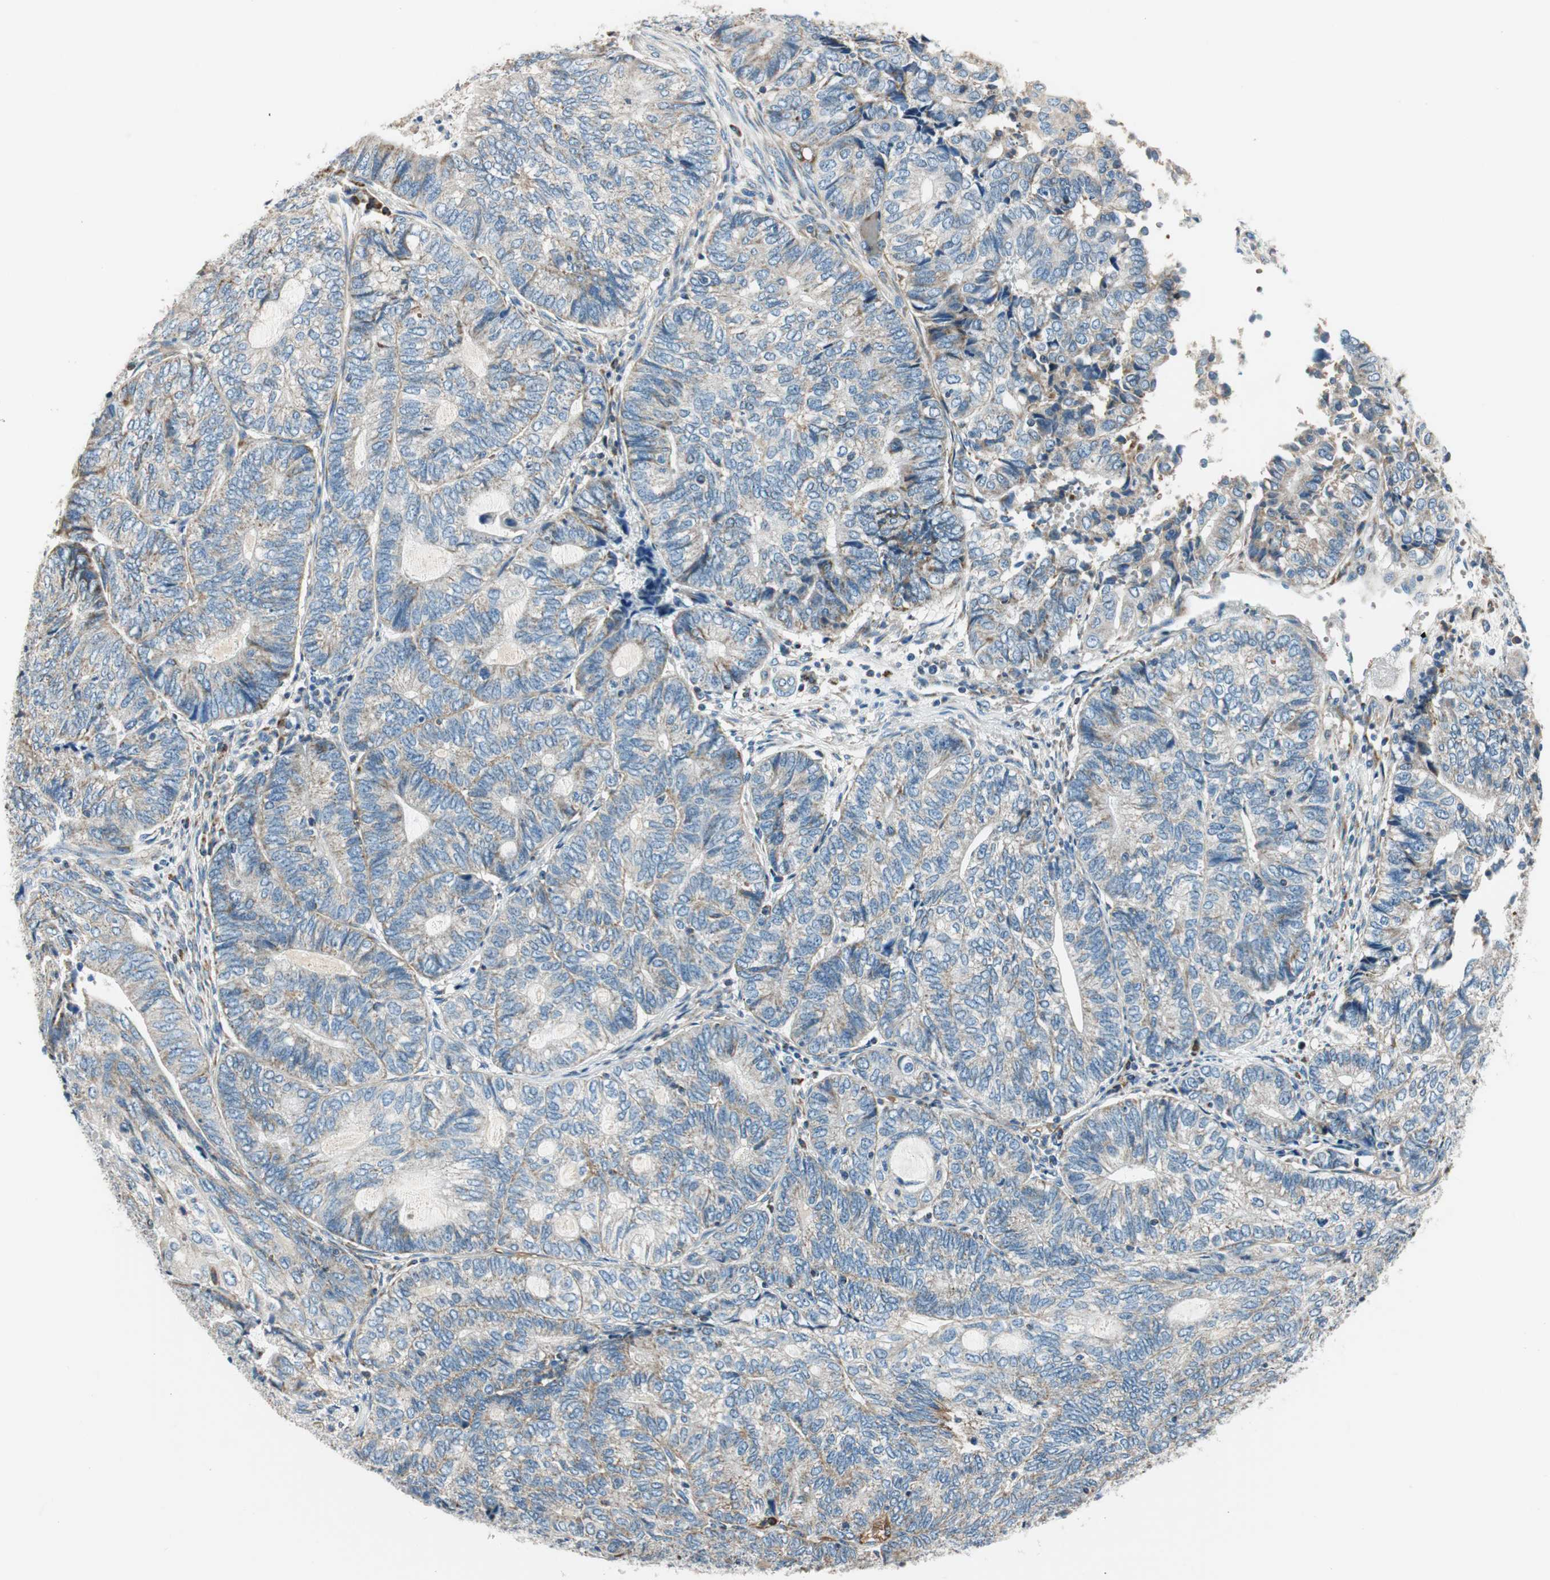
{"staining": {"intensity": "weak", "quantity": "25%-75%", "location": "cytoplasmic/membranous"}, "tissue": "endometrial cancer", "cell_type": "Tumor cells", "image_type": "cancer", "snomed": [{"axis": "morphology", "description": "Adenocarcinoma, NOS"}, {"axis": "topography", "description": "Uterus"}, {"axis": "topography", "description": "Endometrium"}], "caption": "Weak cytoplasmic/membranous staining is seen in approximately 25%-75% of tumor cells in endometrial cancer. (brown staining indicates protein expression, while blue staining denotes nuclei).", "gene": "RORB", "patient": {"sex": "female", "age": 70}}